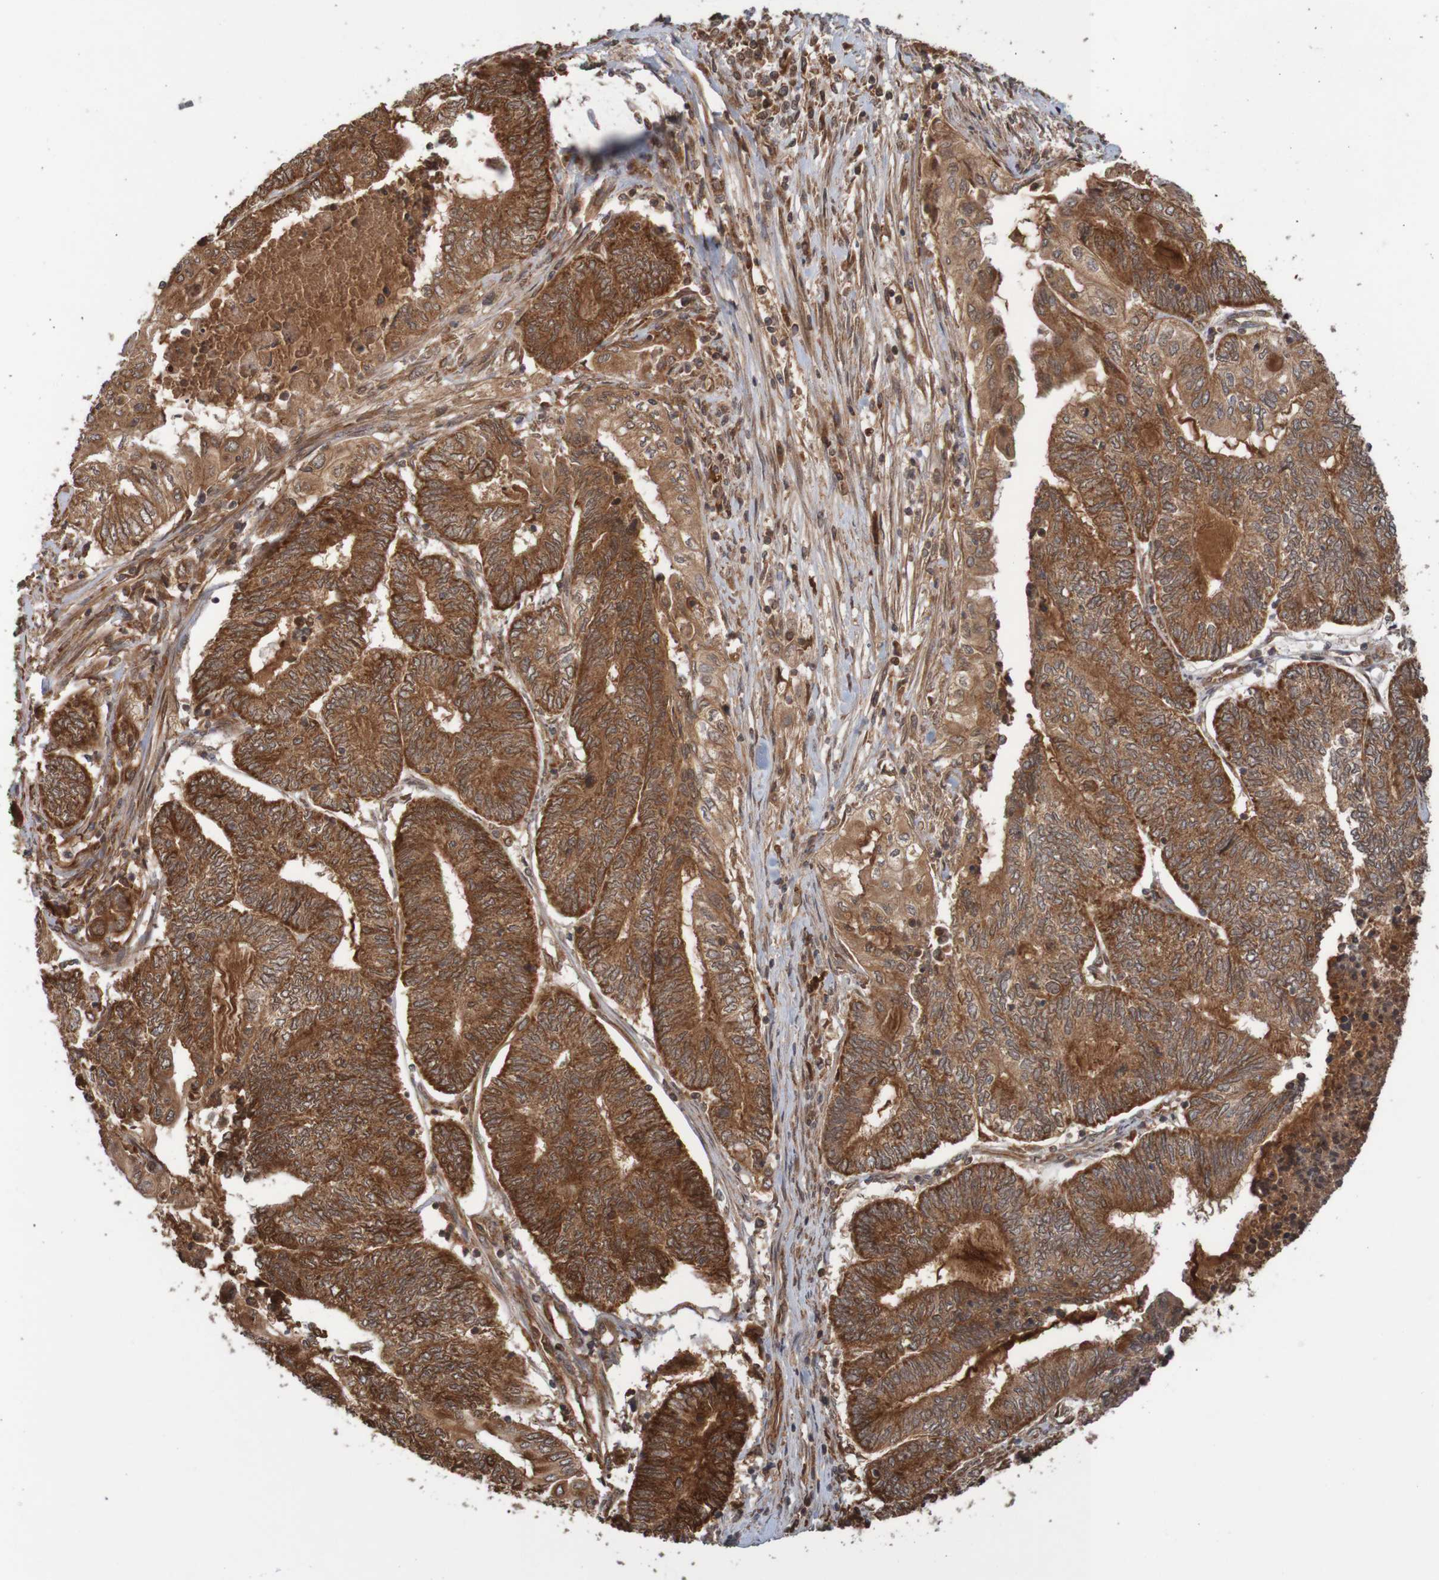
{"staining": {"intensity": "strong", "quantity": ">75%", "location": "cytoplasmic/membranous"}, "tissue": "endometrial cancer", "cell_type": "Tumor cells", "image_type": "cancer", "snomed": [{"axis": "morphology", "description": "Adenocarcinoma, NOS"}, {"axis": "topography", "description": "Uterus"}, {"axis": "topography", "description": "Endometrium"}], "caption": "The immunohistochemical stain highlights strong cytoplasmic/membranous expression in tumor cells of adenocarcinoma (endometrial) tissue.", "gene": "MRPL52", "patient": {"sex": "female", "age": 70}}